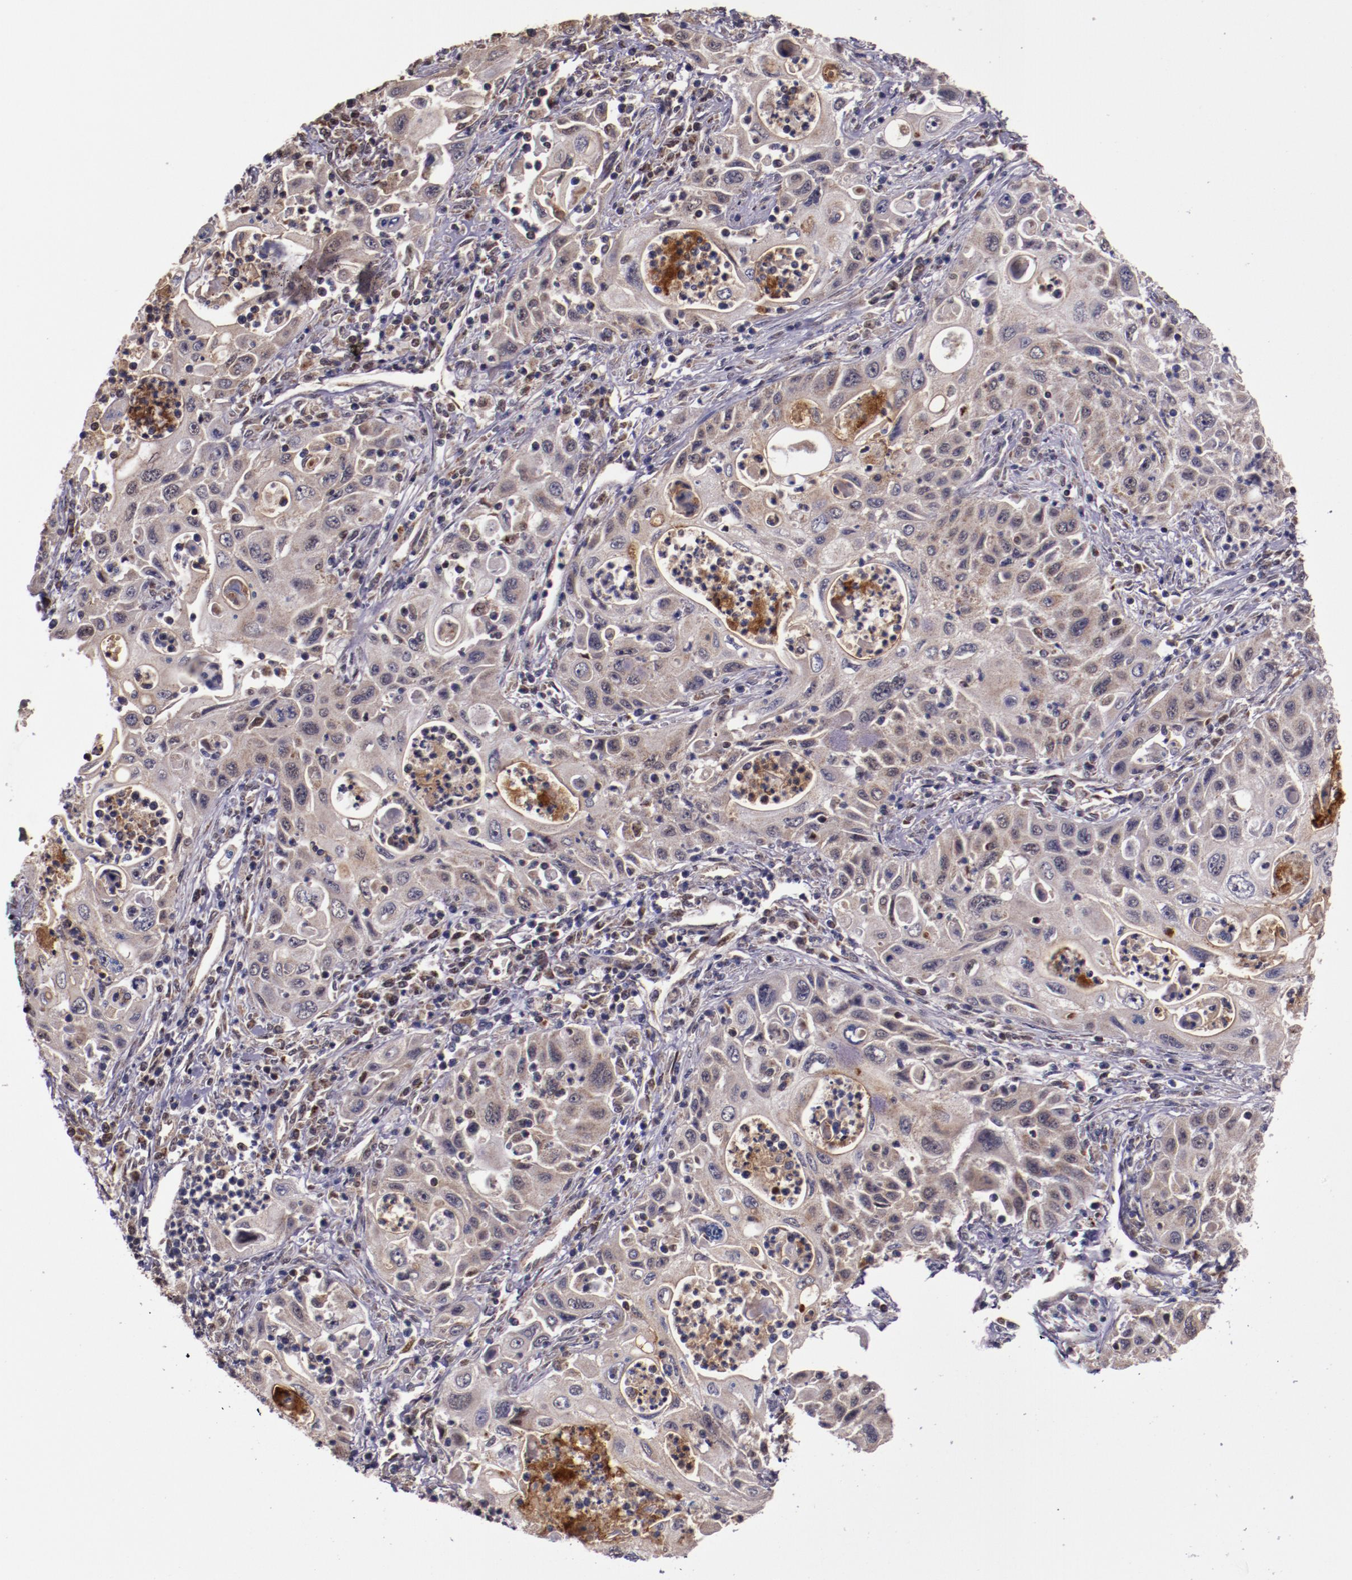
{"staining": {"intensity": "weak", "quantity": ">75%", "location": "cytoplasmic/membranous"}, "tissue": "pancreatic cancer", "cell_type": "Tumor cells", "image_type": "cancer", "snomed": [{"axis": "morphology", "description": "Adenocarcinoma, NOS"}, {"axis": "topography", "description": "Pancreas"}], "caption": "There is low levels of weak cytoplasmic/membranous expression in tumor cells of pancreatic adenocarcinoma, as demonstrated by immunohistochemical staining (brown color).", "gene": "CECR2", "patient": {"sex": "male", "age": 70}}